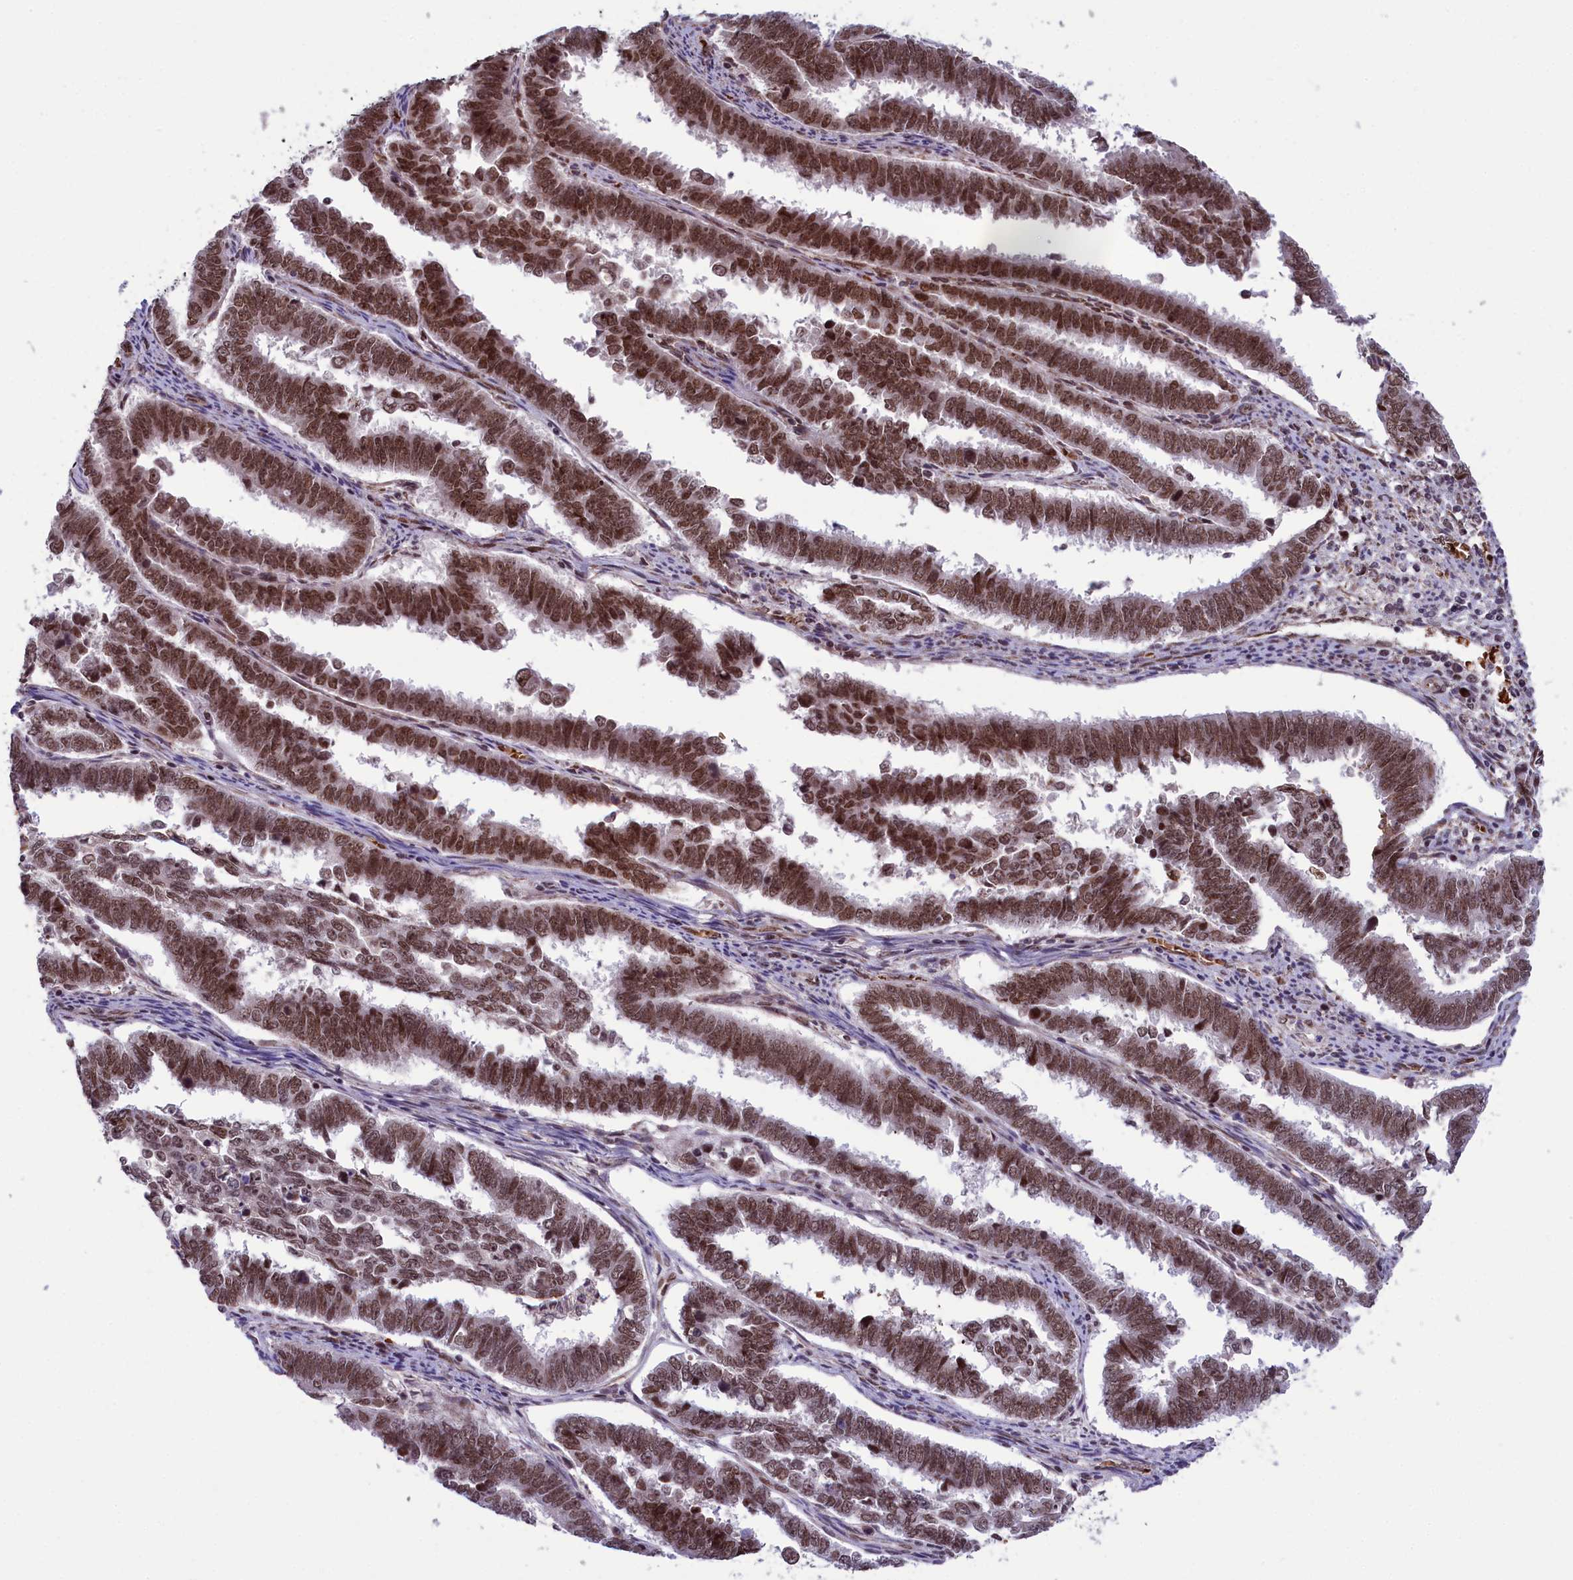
{"staining": {"intensity": "moderate", "quantity": ">75%", "location": "nuclear"}, "tissue": "endometrial cancer", "cell_type": "Tumor cells", "image_type": "cancer", "snomed": [{"axis": "morphology", "description": "Adenocarcinoma, NOS"}, {"axis": "topography", "description": "Endometrium"}], "caption": "A brown stain shows moderate nuclear expression of a protein in human endometrial cancer tumor cells.", "gene": "MPHOSPH8", "patient": {"sex": "female", "age": 75}}